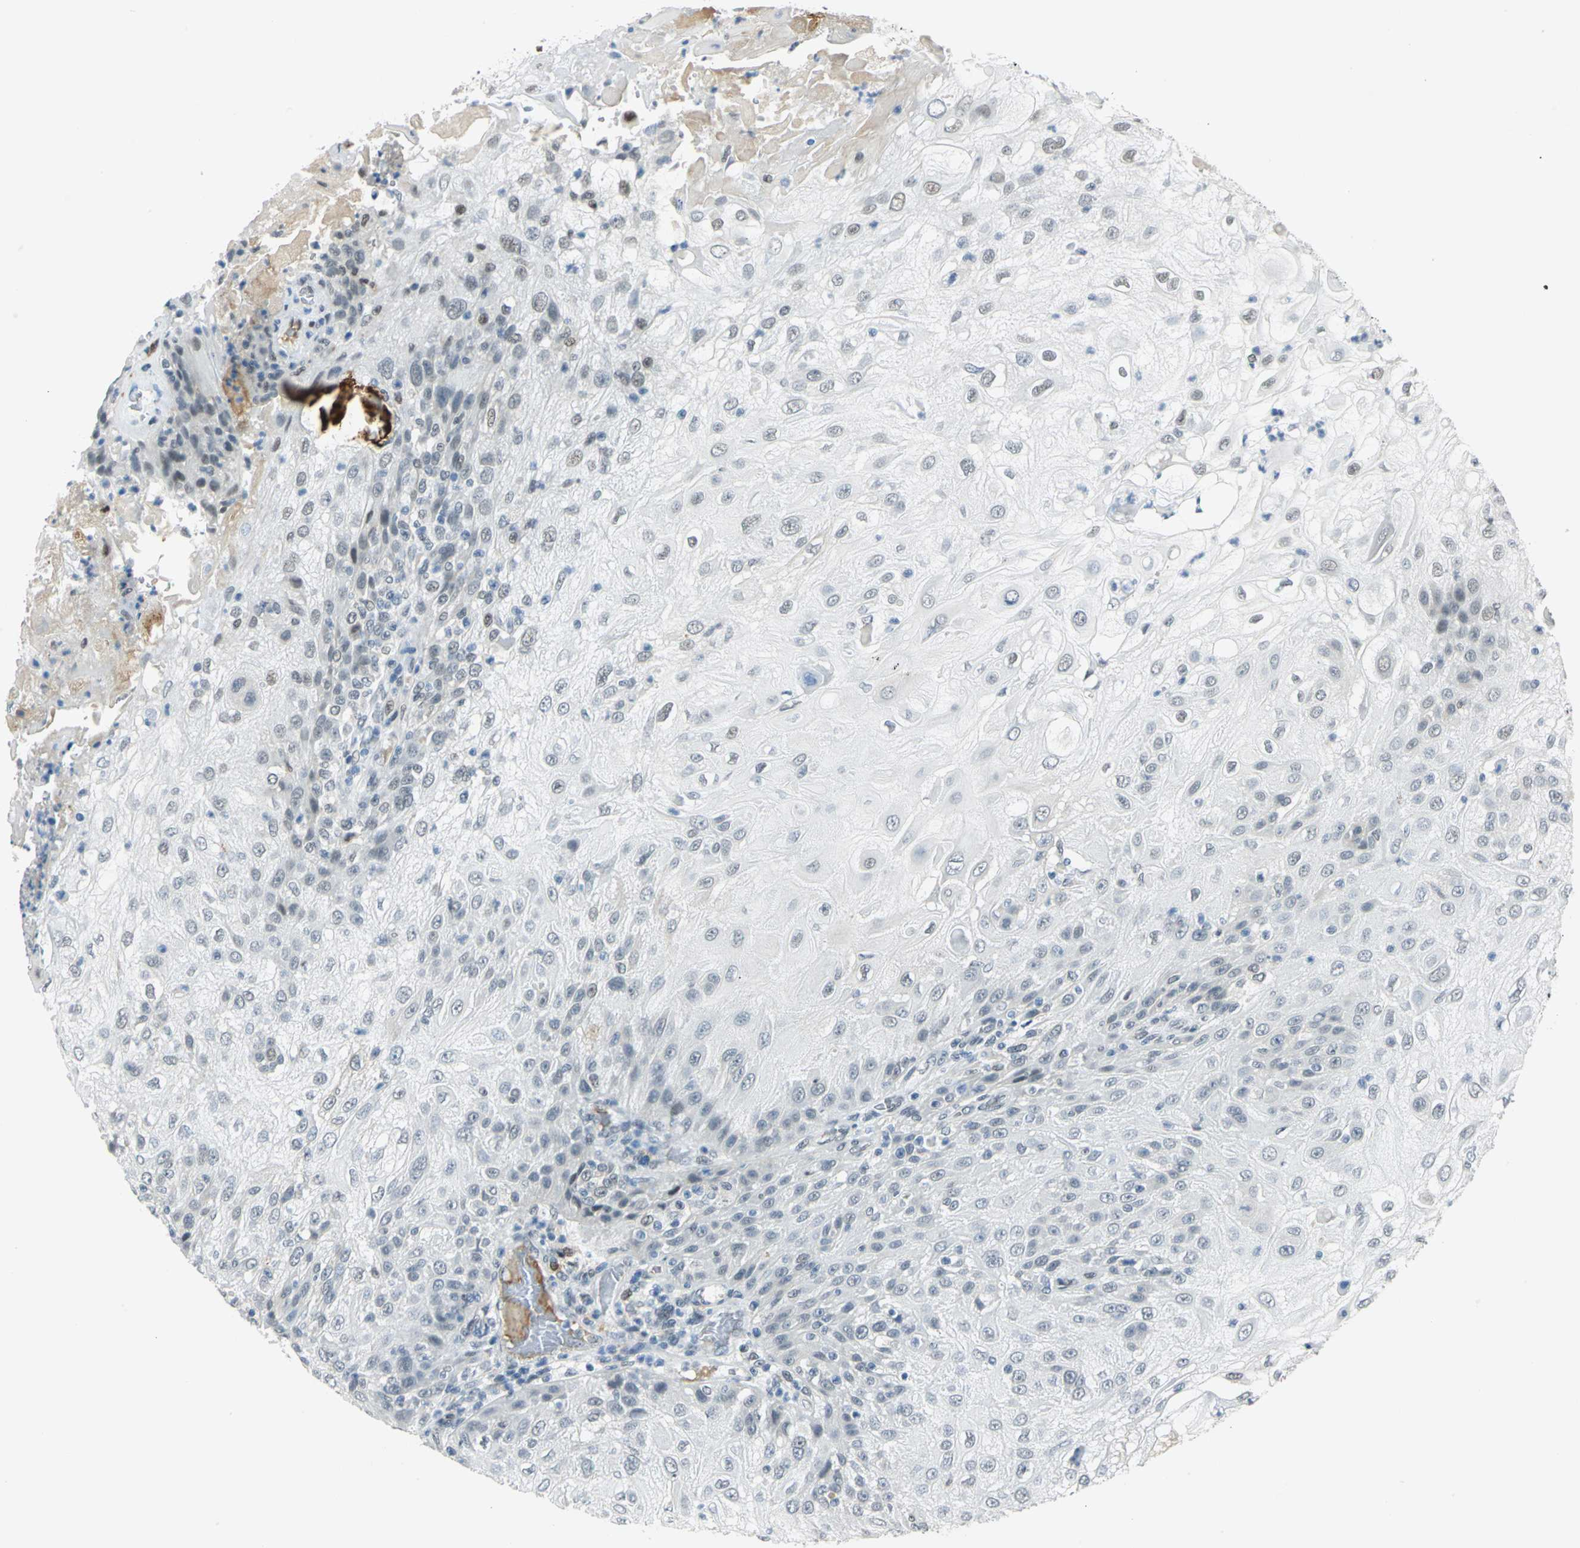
{"staining": {"intensity": "weak", "quantity": "<25%", "location": "nuclear"}, "tissue": "skin cancer", "cell_type": "Tumor cells", "image_type": "cancer", "snomed": [{"axis": "morphology", "description": "Normal tissue, NOS"}, {"axis": "morphology", "description": "Squamous cell carcinoma, NOS"}, {"axis": "topography", "description": "Skin"}], "caption": "Human skin cancer (squamous cell carcinoma) stained for a protein using IHC reveals no expression in tumor cells.", "gene": "MTMR10", "patient": {"sex": "female", "age": 83}}